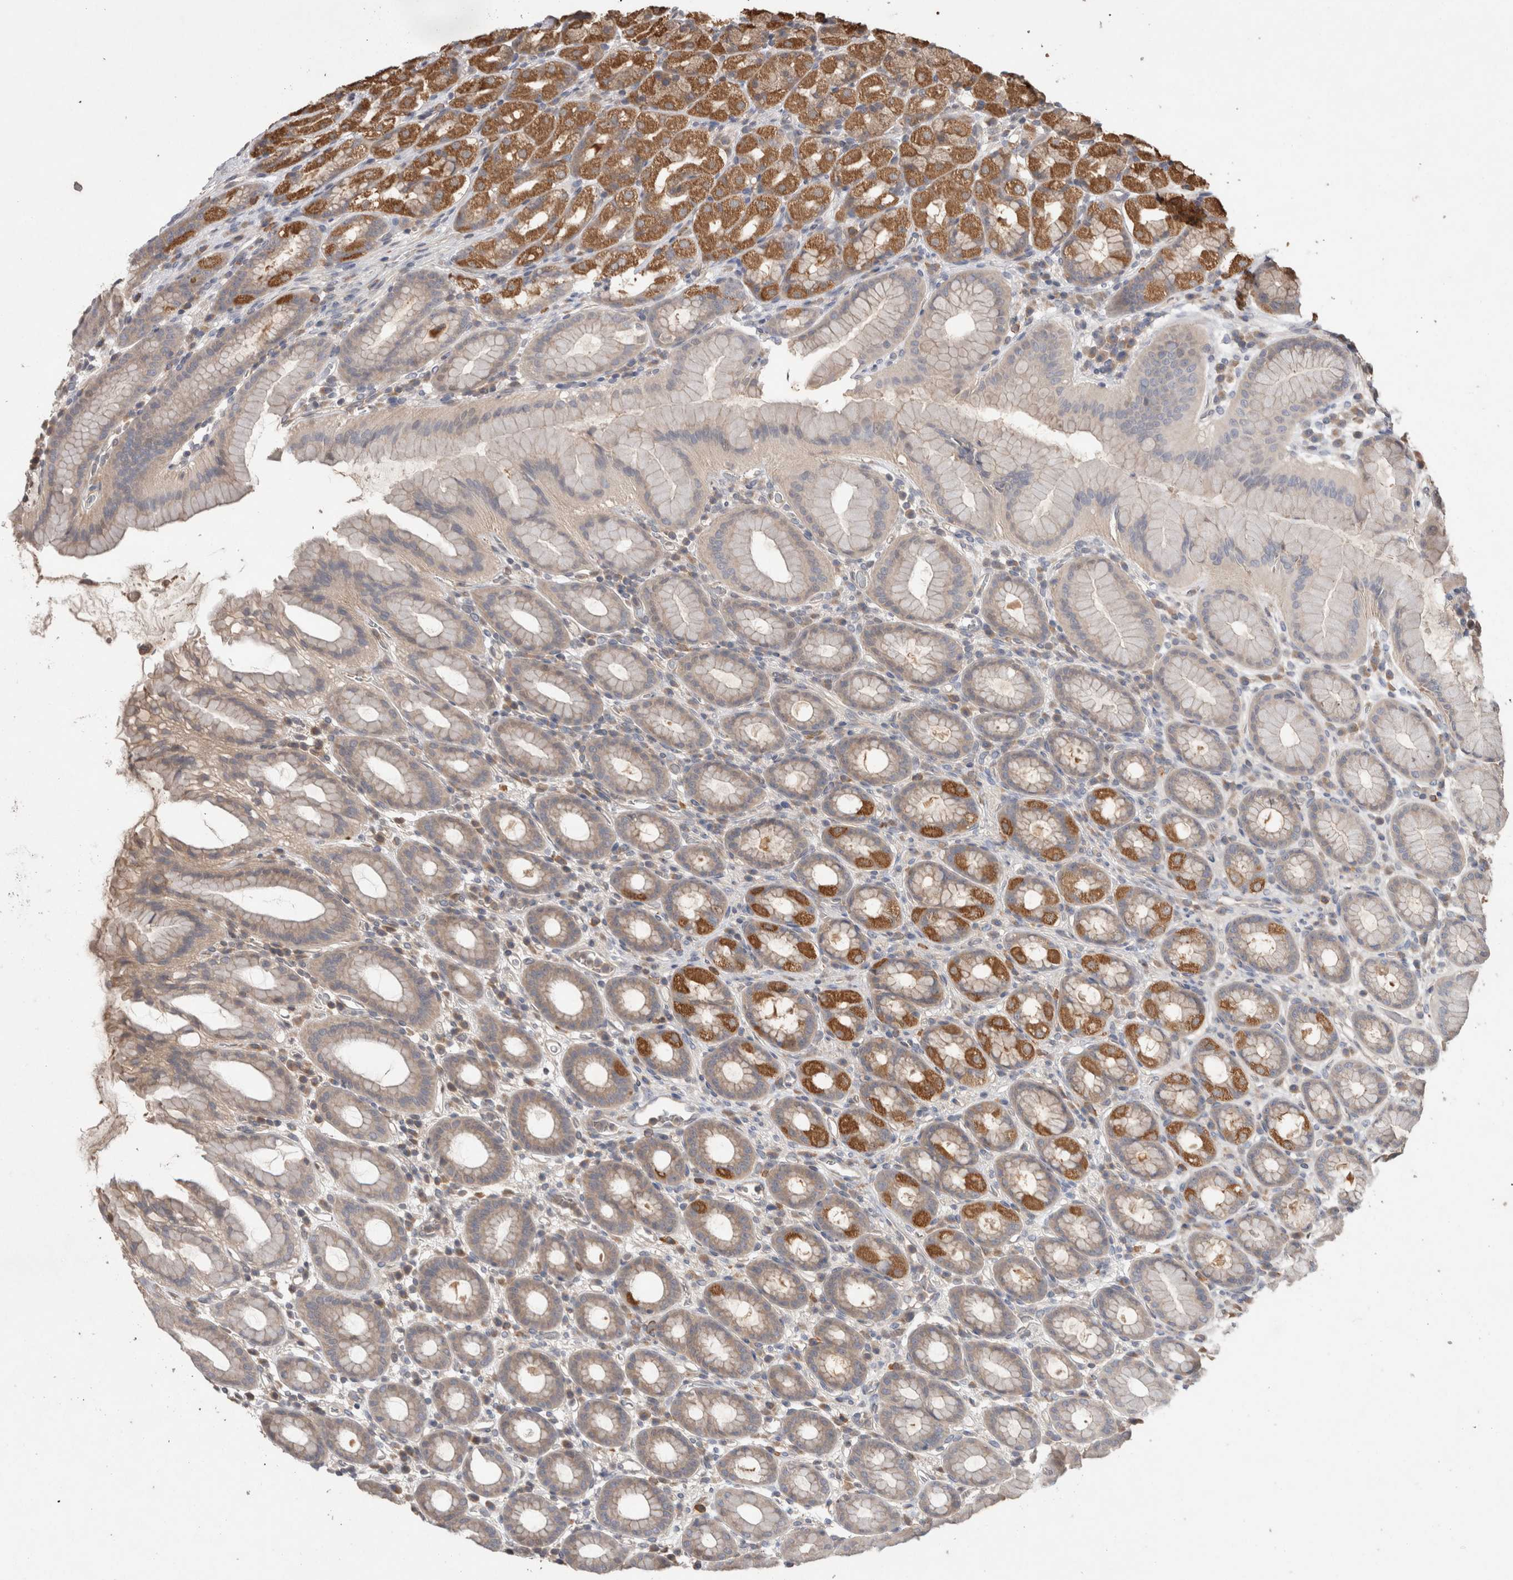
{"staining": {"intensity": "moderate", "quantity": ">75%", "location": "cytoplasmic/membranous"}, "tissue": "stomach", "cell_type": "Glandular cells", "image_type": "normal", "snomed": [{"axis": "morphology", "description": "Normal tissue, NOS"}, {"axis": "topography", "description": "Stomach, upper"}], "caption": "Brown immunohistochemical staining in unremarkable human stomach demonstrates moderate cytoplasmic/membranous staining in about >75% of glandular cells. (Stains: DAB in brown, nuclei in blue, Microscopy: brightfield microscopy at high magnification).", "gene": "TRIM5", "patient": {"sex": "male", "age": 68}}